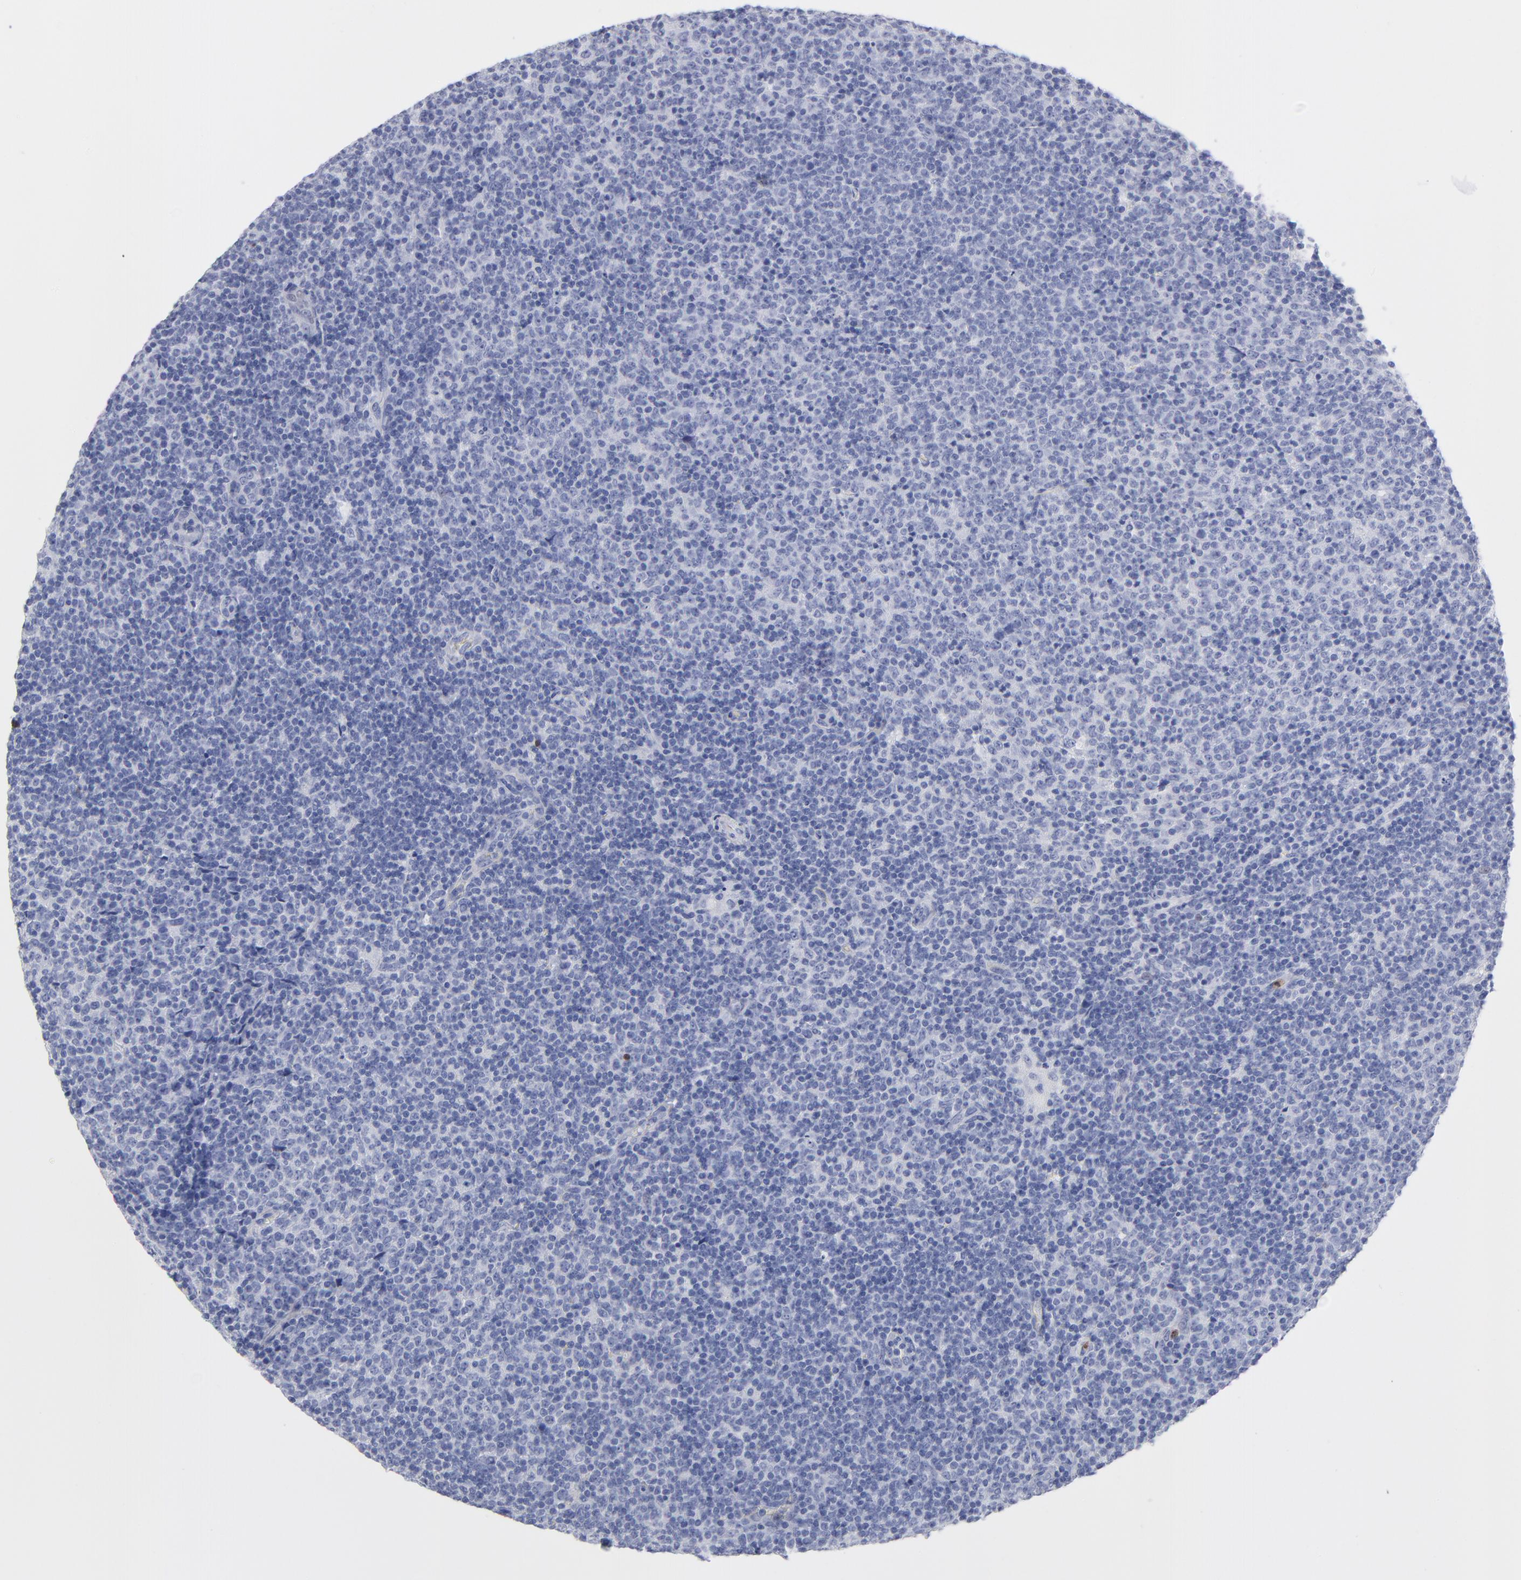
{"staining": {"intensity": "negative", "quantity": "none", "location": "none"}, "tissue": "lymphoma", "cell_type": "Tumor cells", "image_type": "cancer", "snomed": [{"axis": "morphology", "description": "Malignant lymphoma, non-Hodgkin's type, Low grade"}, {"axis": "topography", "description": "Lymph node"}], "caption": "Immunohistochemistry (IHC) of human low-grade malignant lymphoma, non-Hodgkin's type demonstrates no staining in tumor cells.", "gene": "ARG1", "patient": {"sex": "male", "age": 70}}